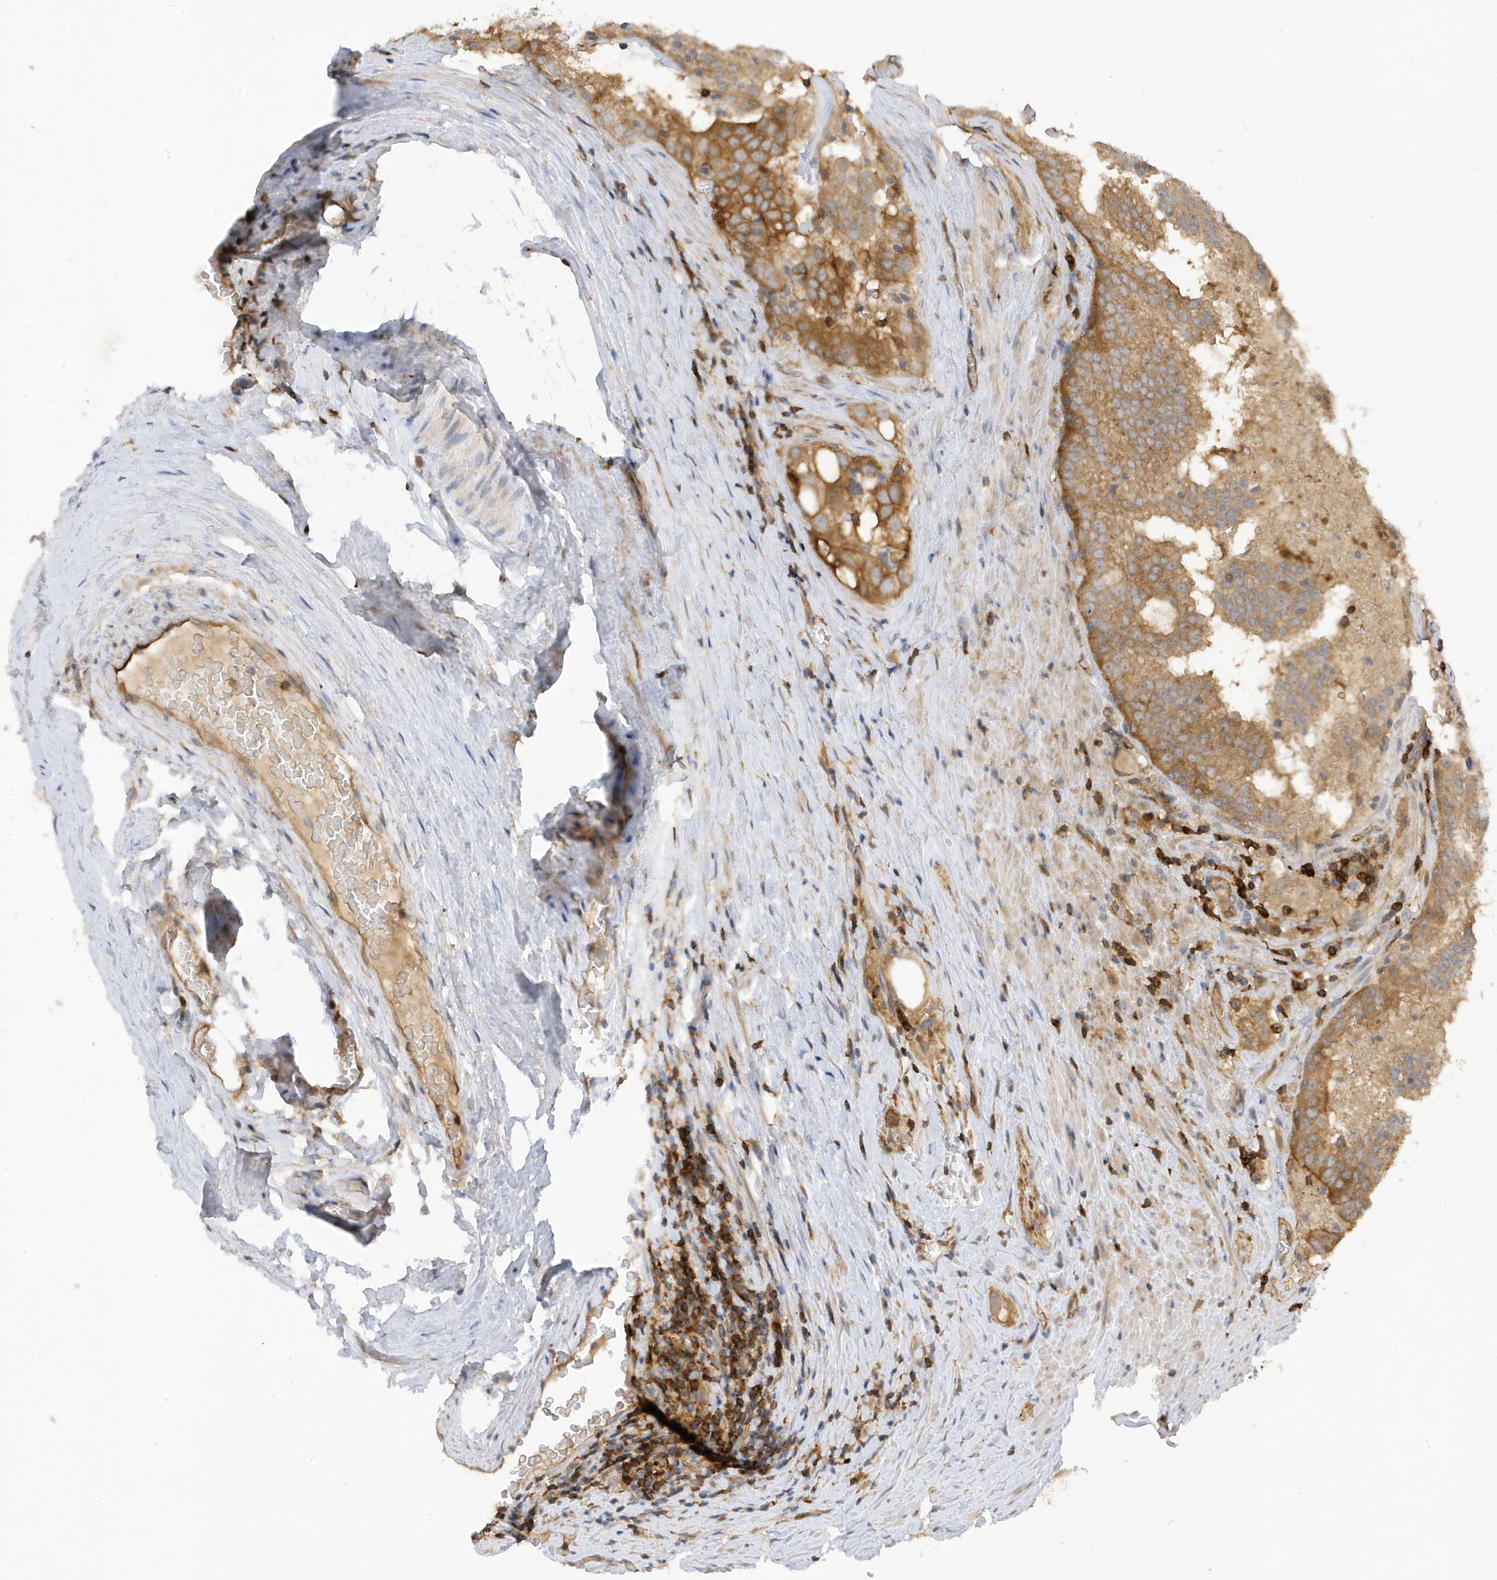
{"staining": {"intensity": "moderate", "quantity": "25%-75%", "location": "cytoplasmic/membranous"}, "tissue": "prostate cancer", "cell_type": "Tumor cells", "image_type": "cancer", "snomed": [{"axis": "morphology", "description": "Adenocarcinoma, High grade"}, {"axis": "topography", "description": "Prostate"}], "caption": "Prostate cancer tissue exhibits moderate cytoplasmic/membranous expression in approximately 25%-75% of tumor cells, visualized by immunohistochemistry. (IHC, brightfield microscopy, high magnification).", "gene": "PHACTR2", "patient": {"sex": "male", "age": 68}}